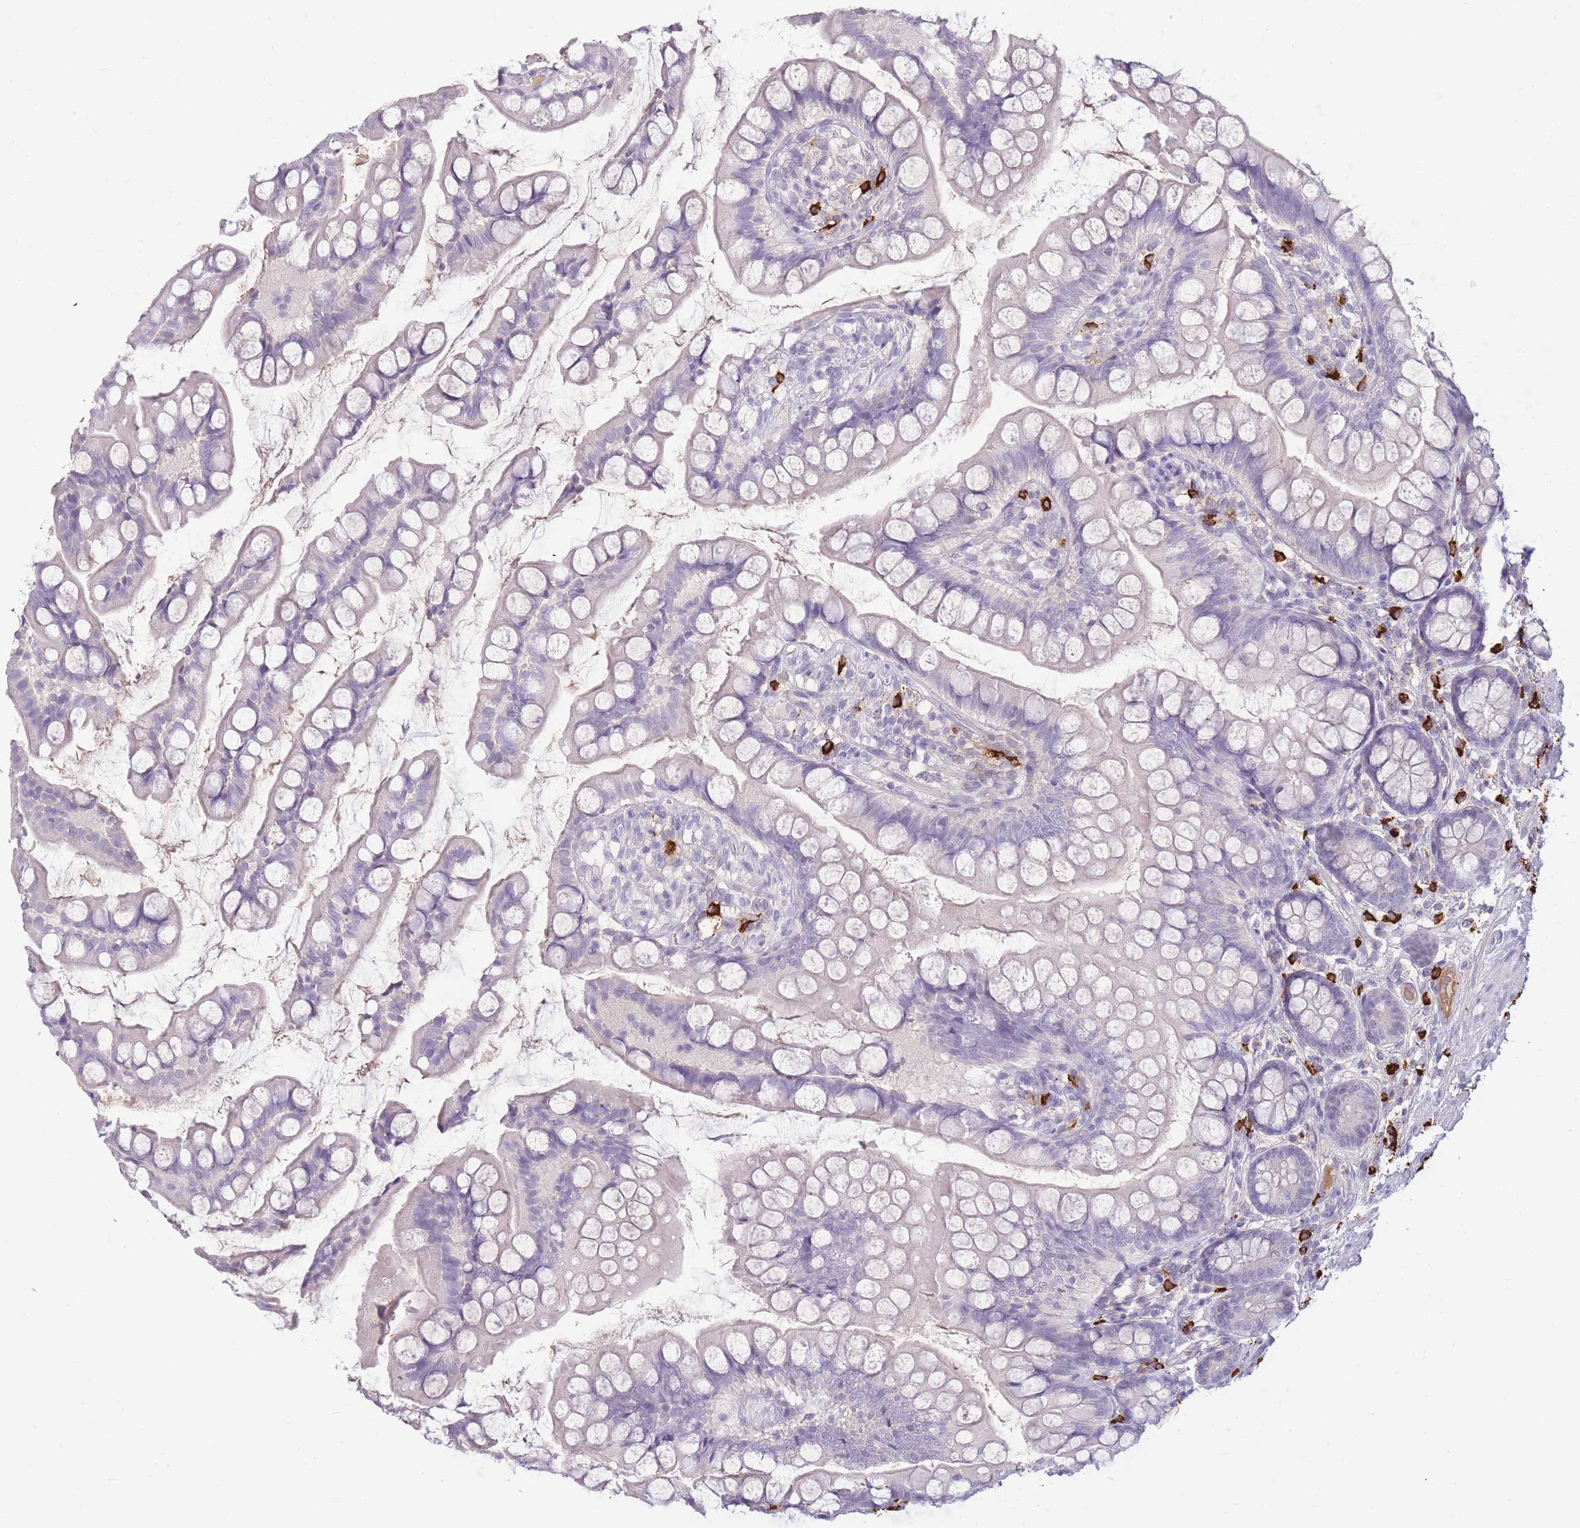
{"staining": {"intensity": "negative", "quantity": "none", "location": "none"}, "tissue": "small intestine", "cell_type": "Glandular cells", "image_type": "normal", "snomed": [{"axis": "morphology", "description": "Normal tissue, NOS"}, {"axis": "topography", "description": "Small intestine"}], "caption": "The micrograph exhibits no significant positivity in glandular cells of small intestine. (DAB (3,3'-diaminobenzidine) immunohistochemistry (IHC) with hematoxylin counter stain).", "gene": "TPSD1", "patient": {"sex": "male", "age": 70}}